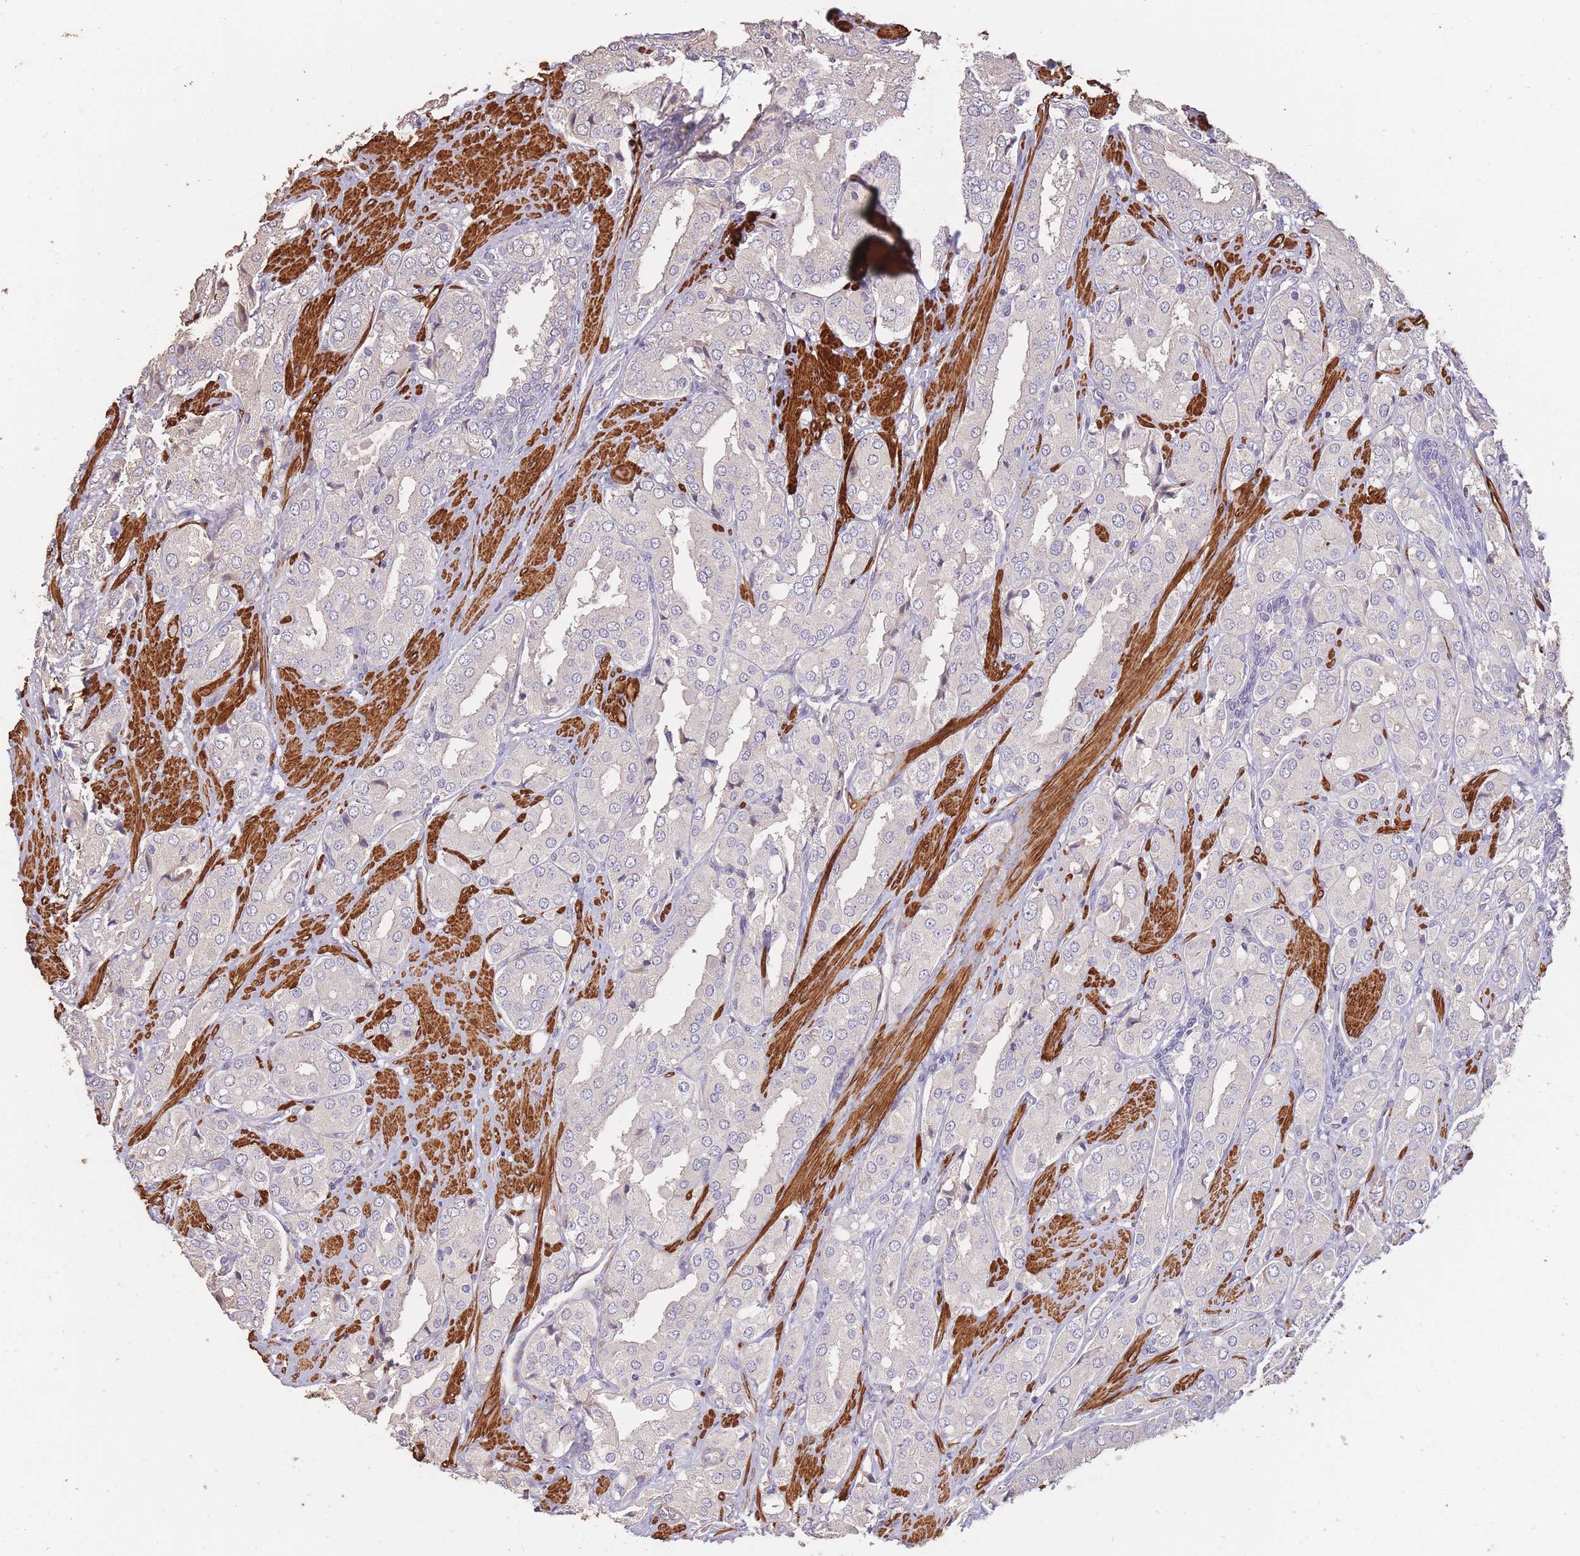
{"staining": {"intensity": "negative", "quantity": "none", "location": "none"}, "tissue": "prostate cancer", "cell_type": "Tumor cells", "image_type": "cancer", "snomed": [{"axis": "morphology", "description": "Adenocarcinoma, High grade"}, {"axis": "topography", "description": "Prostate"}], "caption": "Prostate cancer stained for a protein using IHC demonstrates no positivity tumor cells.", "gene": "NLRC4", "patient": {"sex": "male", "age": 71}}